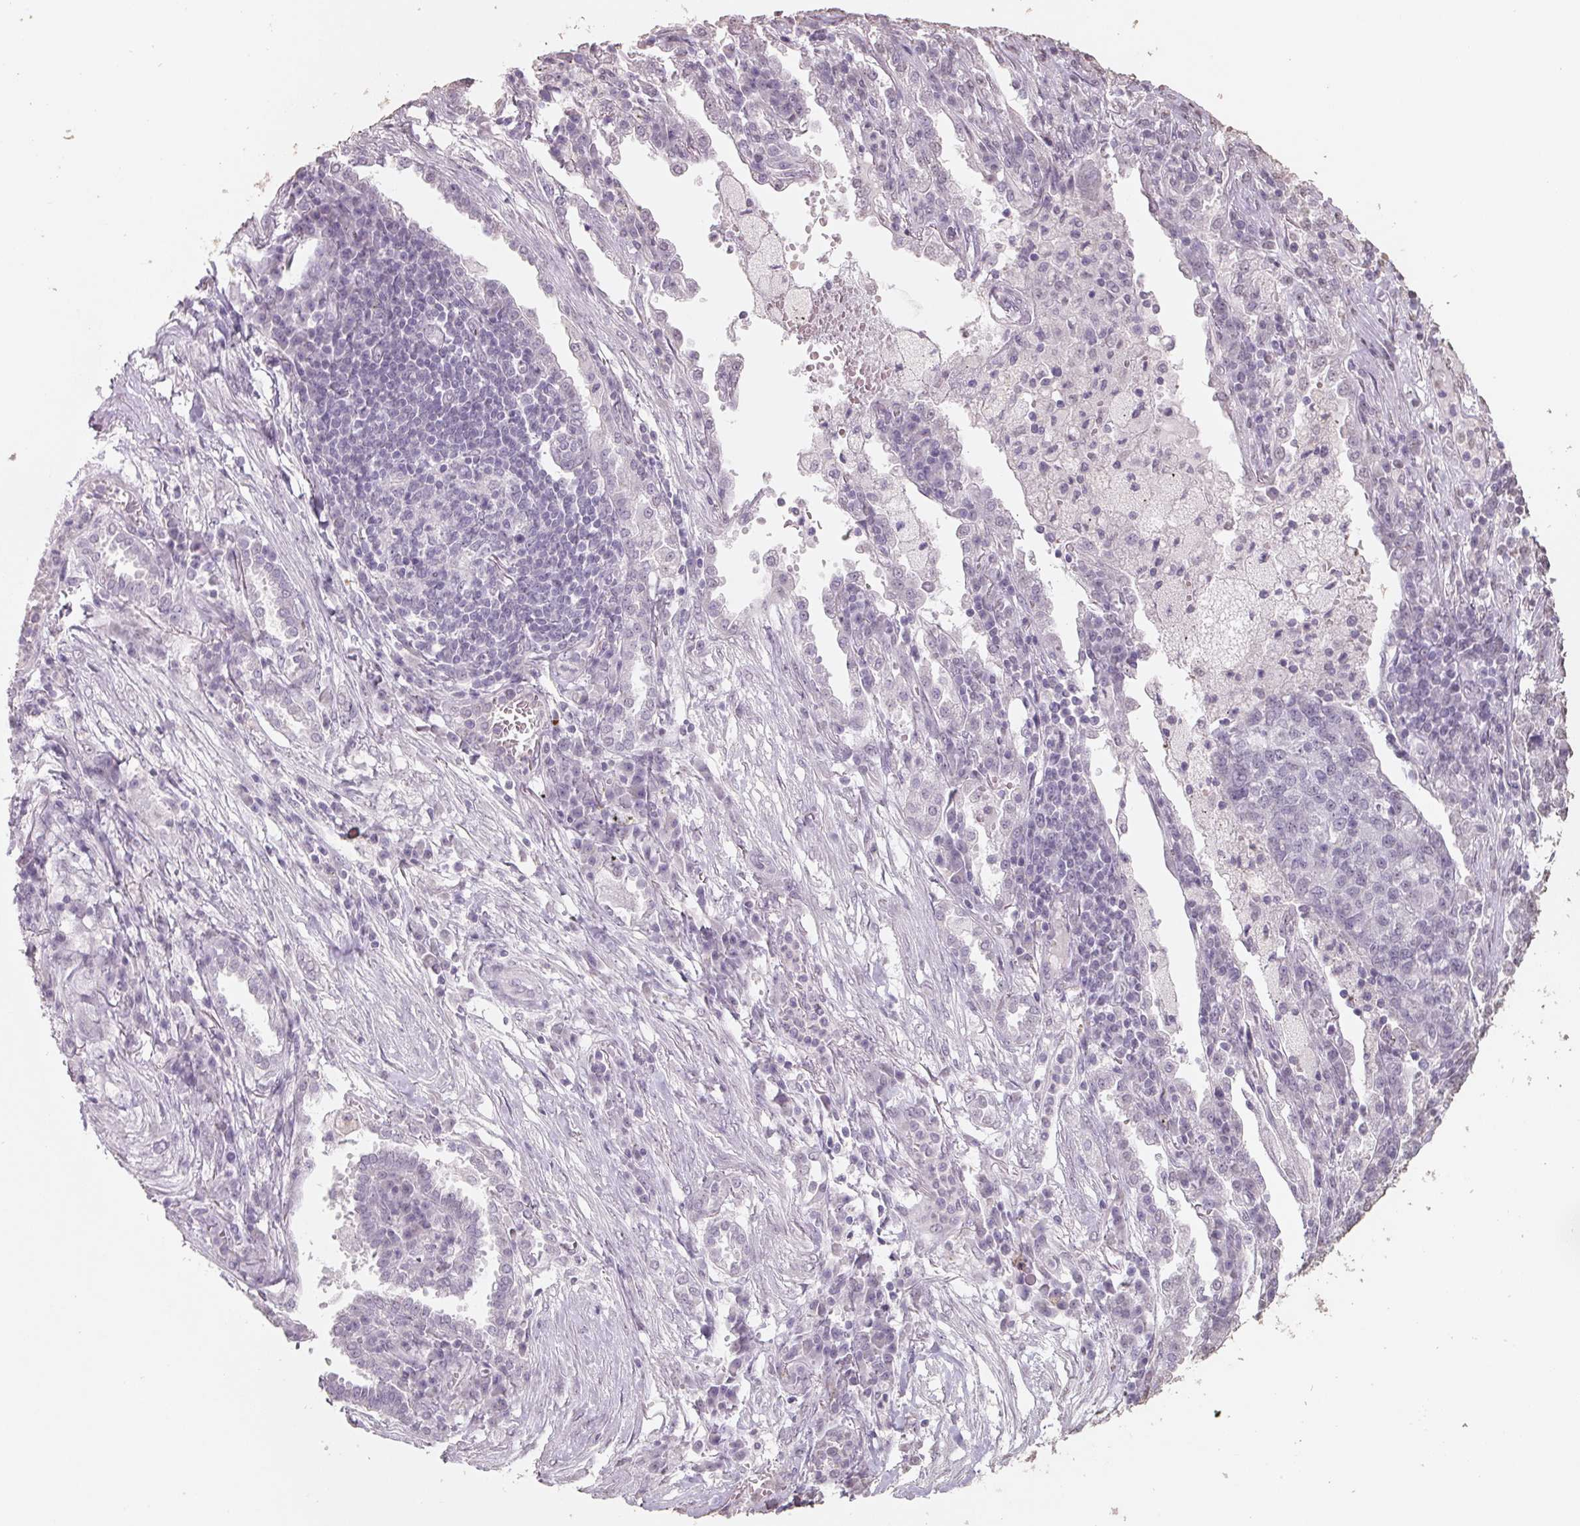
{"staining": {"intensity": "negative", "quantity": "none", "location": "none"}, "tissue": "lung cancer", "cell_type": "Tumor cells", "image_type": "cancer", "snomed": [{"axis": "morphology", "description": "Adenocarcinoma, NOS"}, {"axis": "topography", "description": "Lung"}], "caption": "Immunohistochemistry image of human lung cancer (adenocarcinoma) stained for a protein (brown), which displays no positivity in tumor cells.", "gene": "FTCD", "patient": {"sex": "male", "age": 57}}